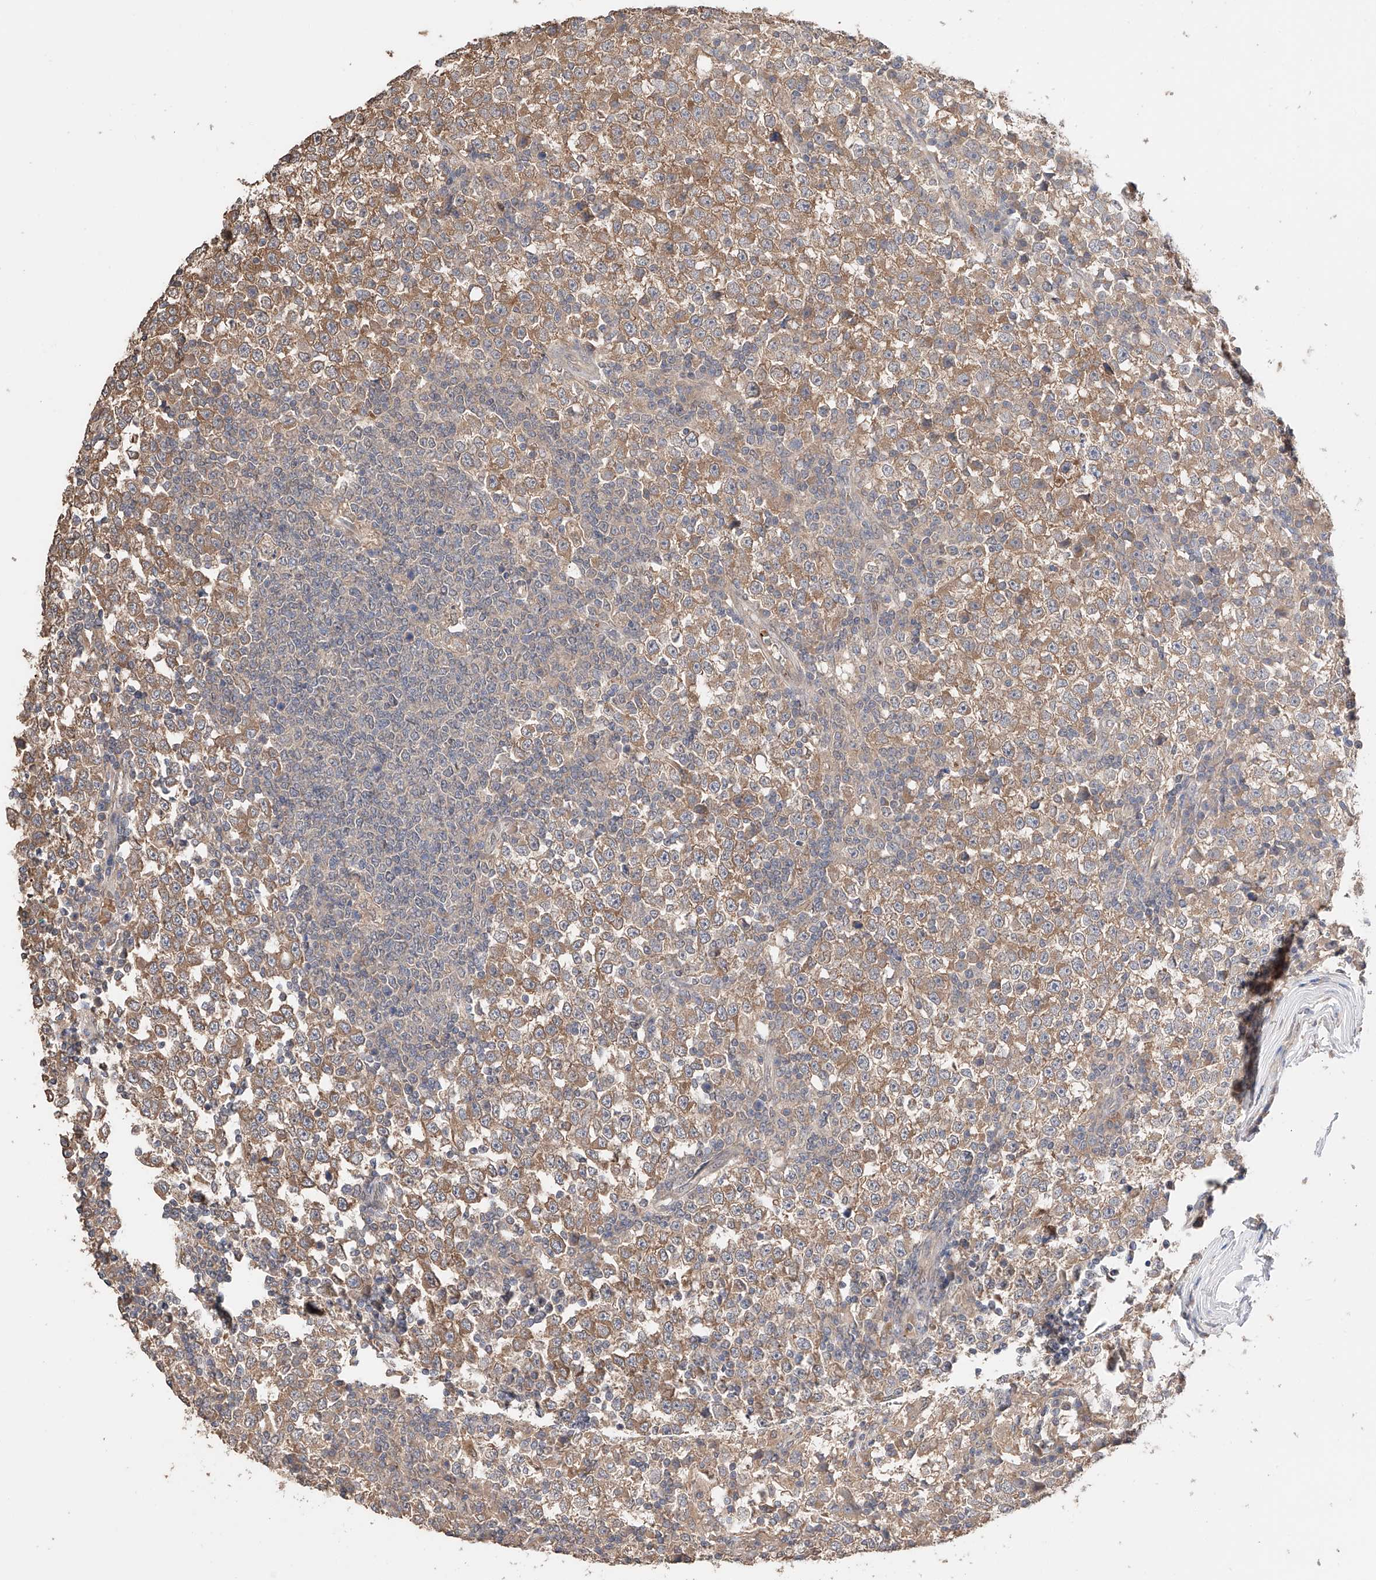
{"staining": {"intensity": "moderate", "quantity": "25%-75%", "location": "cytoplasmic/membranous"}, "tissue": "testis cancer", "cell_type": "Tumor cells", "image_type": "cancer", "snomed": [{"axis": "morphology", "description": "Seminoma, NOS"}, {"axis": "topography", "description": "Testis"}], "caption": "Testis cancer stained with a brown dye reveals moderate cytoplasmic/membranous positive expression in approximately 25%-75% of tumor cells.", "gene": "ZFHX2", "patient": {"sex": "male", "age": 65}}